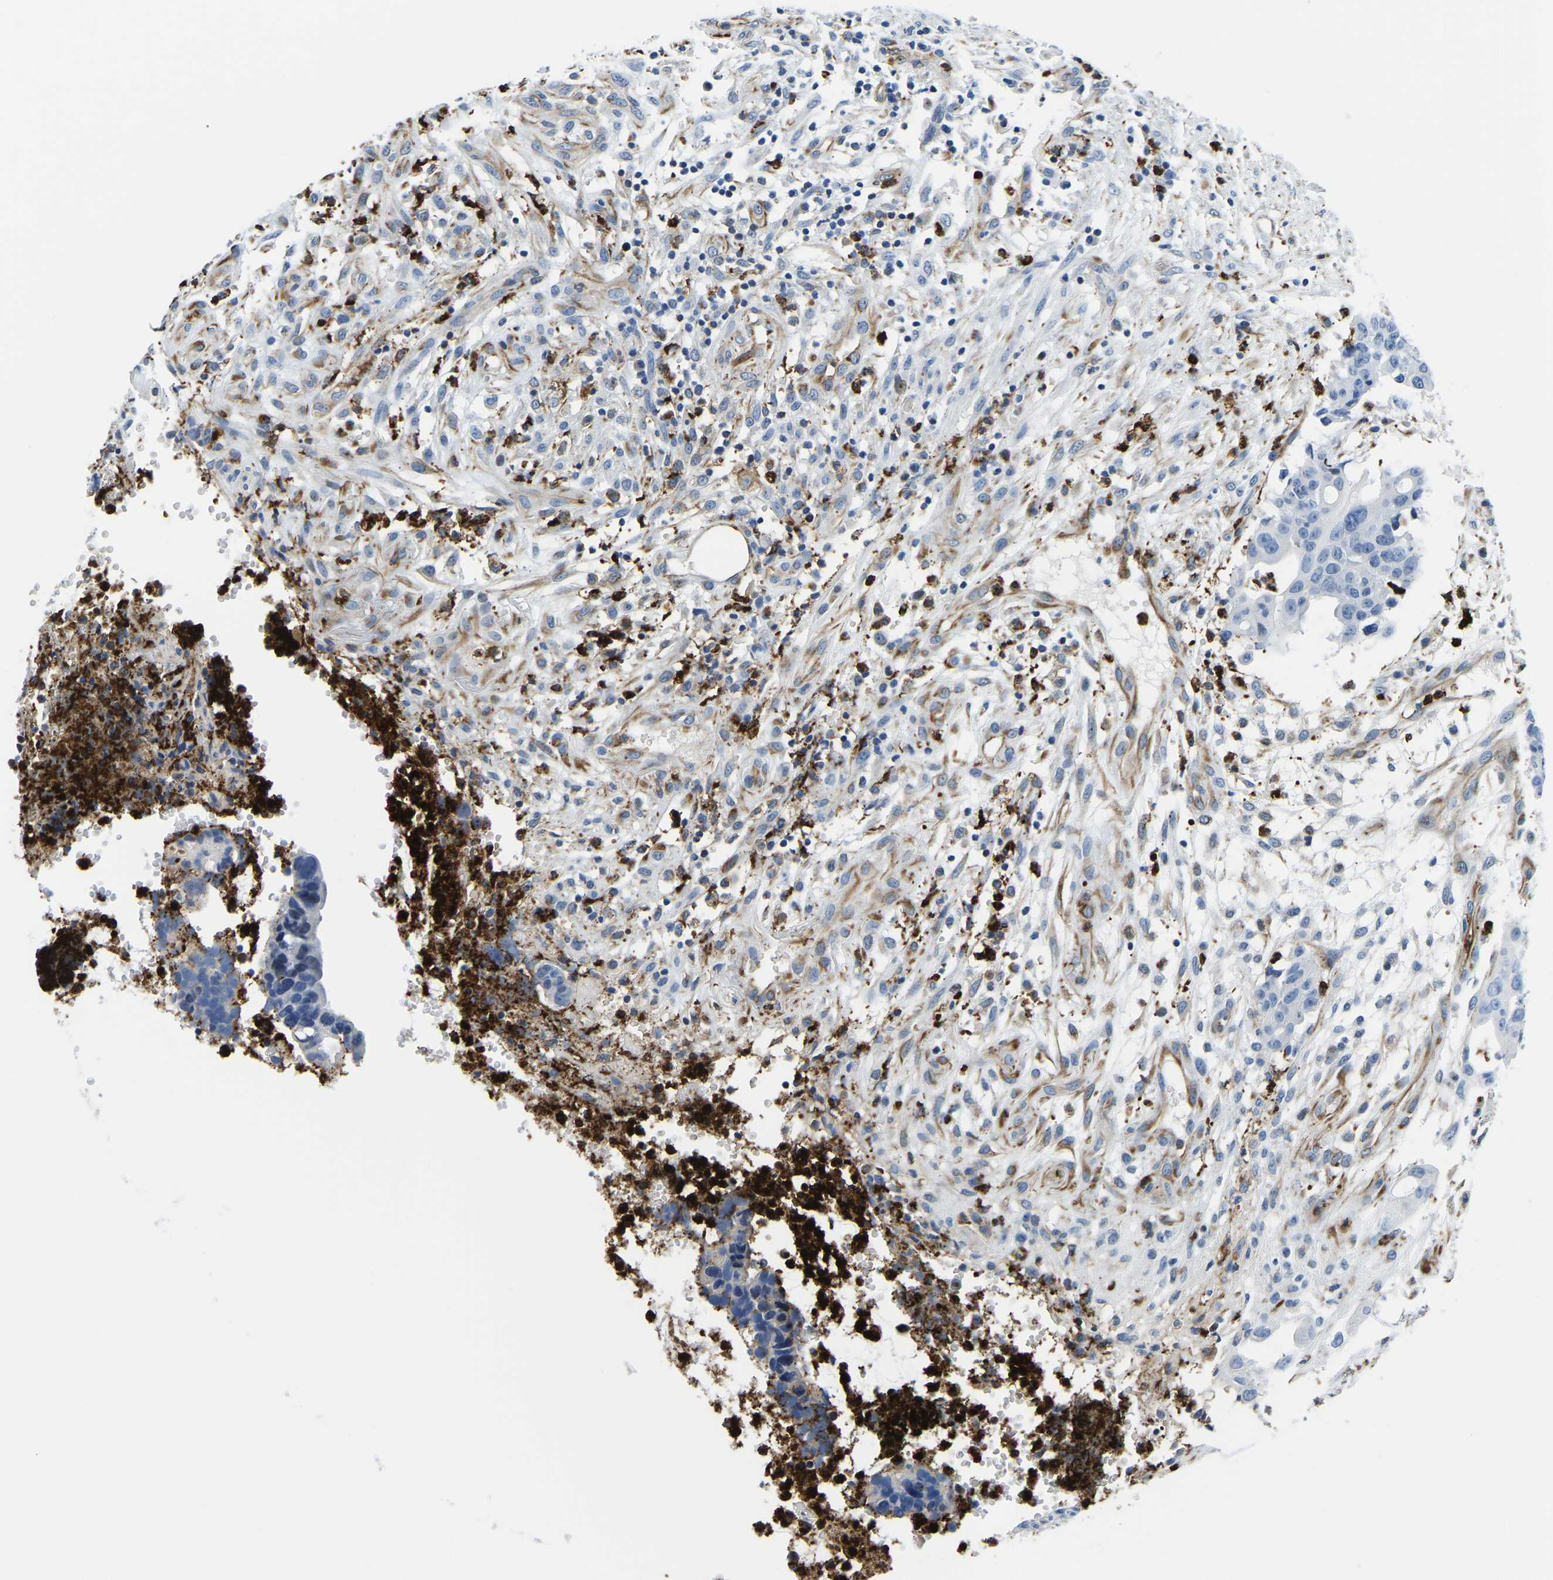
{"staining": {"intensity": "negative", "quantity": "none", "location": "none"}, "tissue": "colorectal cancer", "cell_type": "Tumor cells", "image_type": "cancer", "snomed": [{"axis": "morphology", "description": "Adenocarcinoma, NOS"}, {"axis": "topography", "description": "Colon"}], "caption": "Colorectal adenocarcinoma was stained to show a protein in brown. There is no significant staining in tumor cells.", "gene": "MS4A3", "patient": {"sex": "female", "age": 57}}